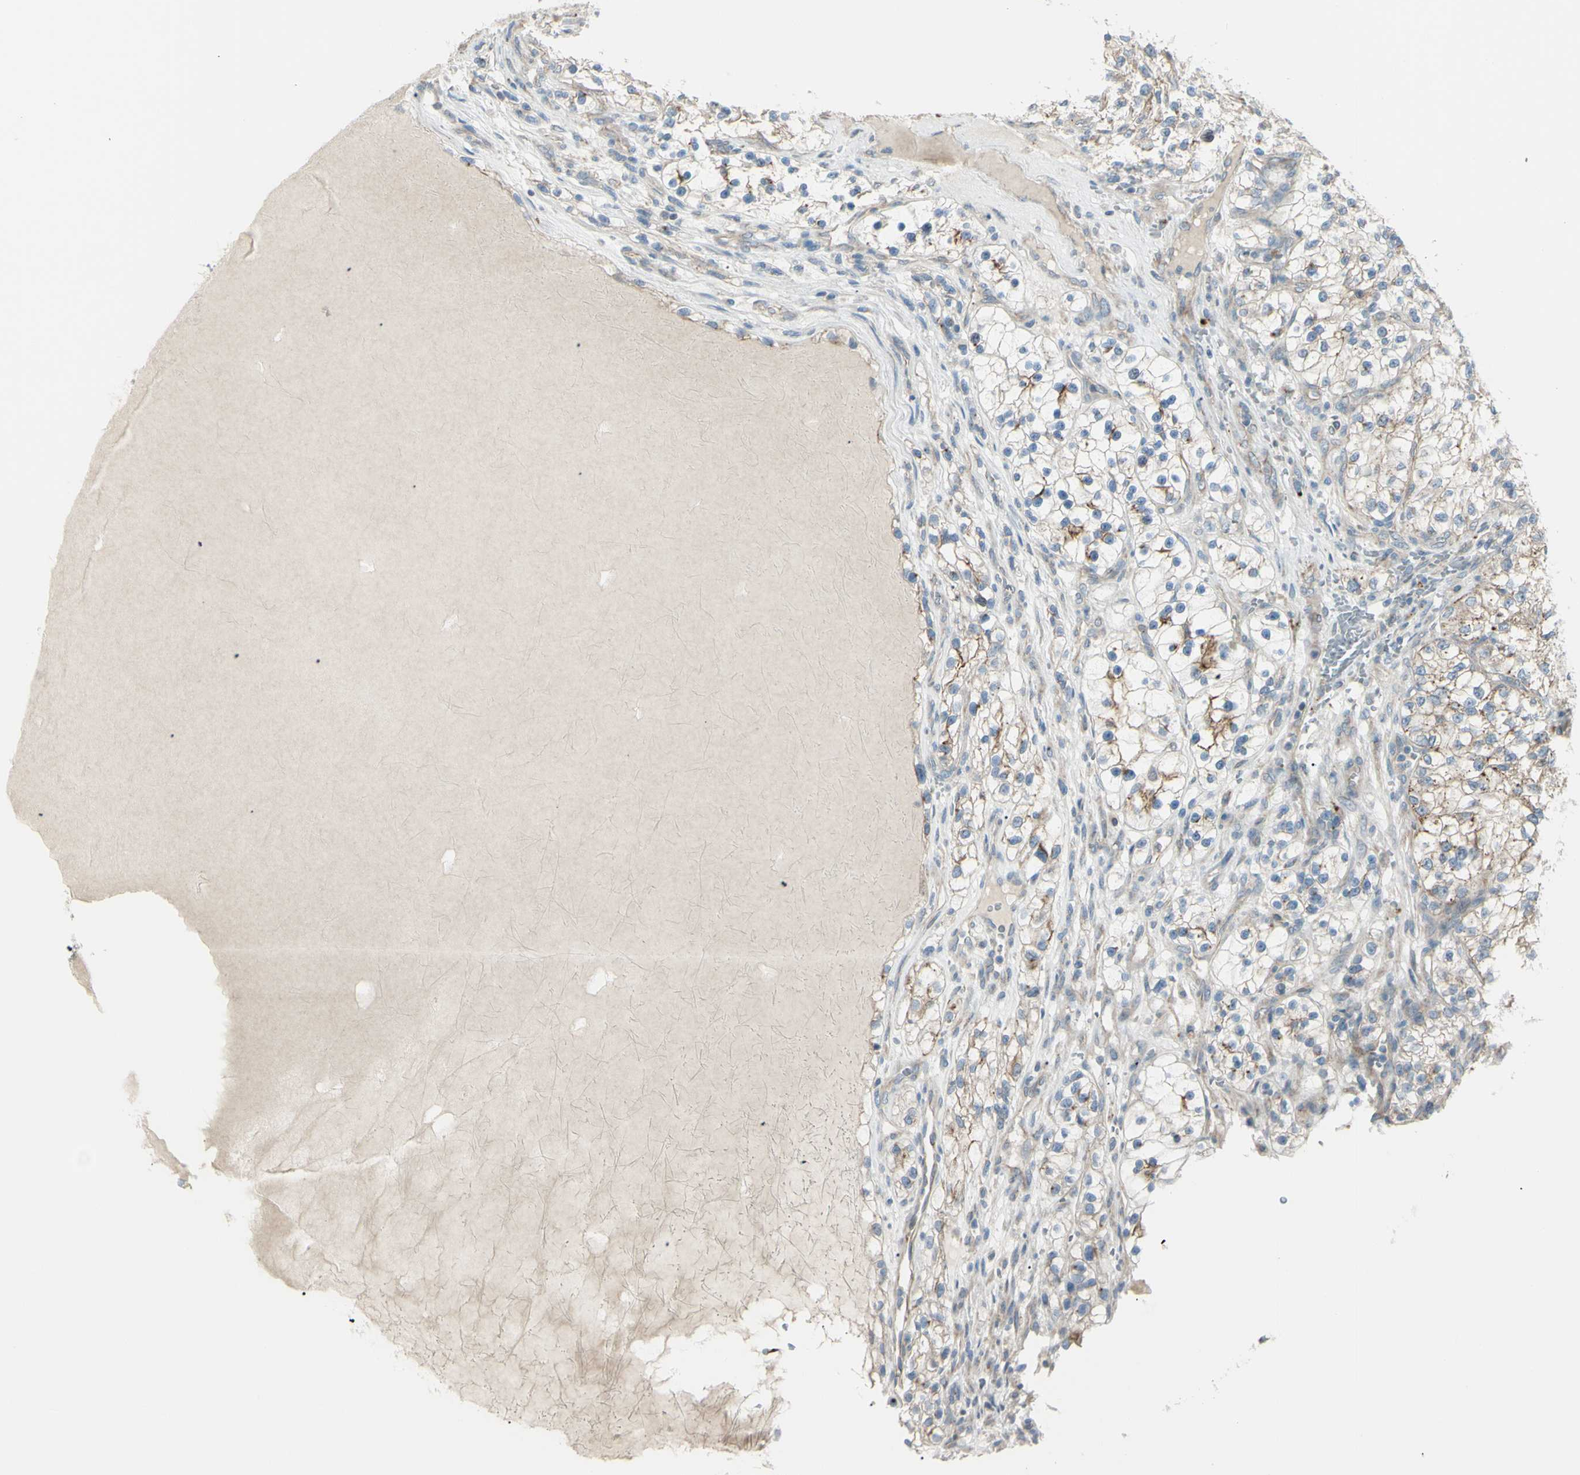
{"staining": {"intensity": "weak", "quantity": "25%-75%", "location": "cytoplasmic/membranous"}, "tissue": "renal cancer", "cell_type": "Tumor cells", "image_type": "cancer", "snomed": [{"axis": "morphology", "description": "Adenocarcinoma, NOS"}, {"axis": "topography", "description": "Kidney"}], "caption": "Renal cancer tissue shows weak cytoplasmic/membranous staining in approximately 25%-75% of tumor cells, visualized by immunohistochemistry. The protein is shown in brown color, while the nuclei are stained blue.", "gene": "LMTK2", "patient": {"sex": "female", "age": 57}}